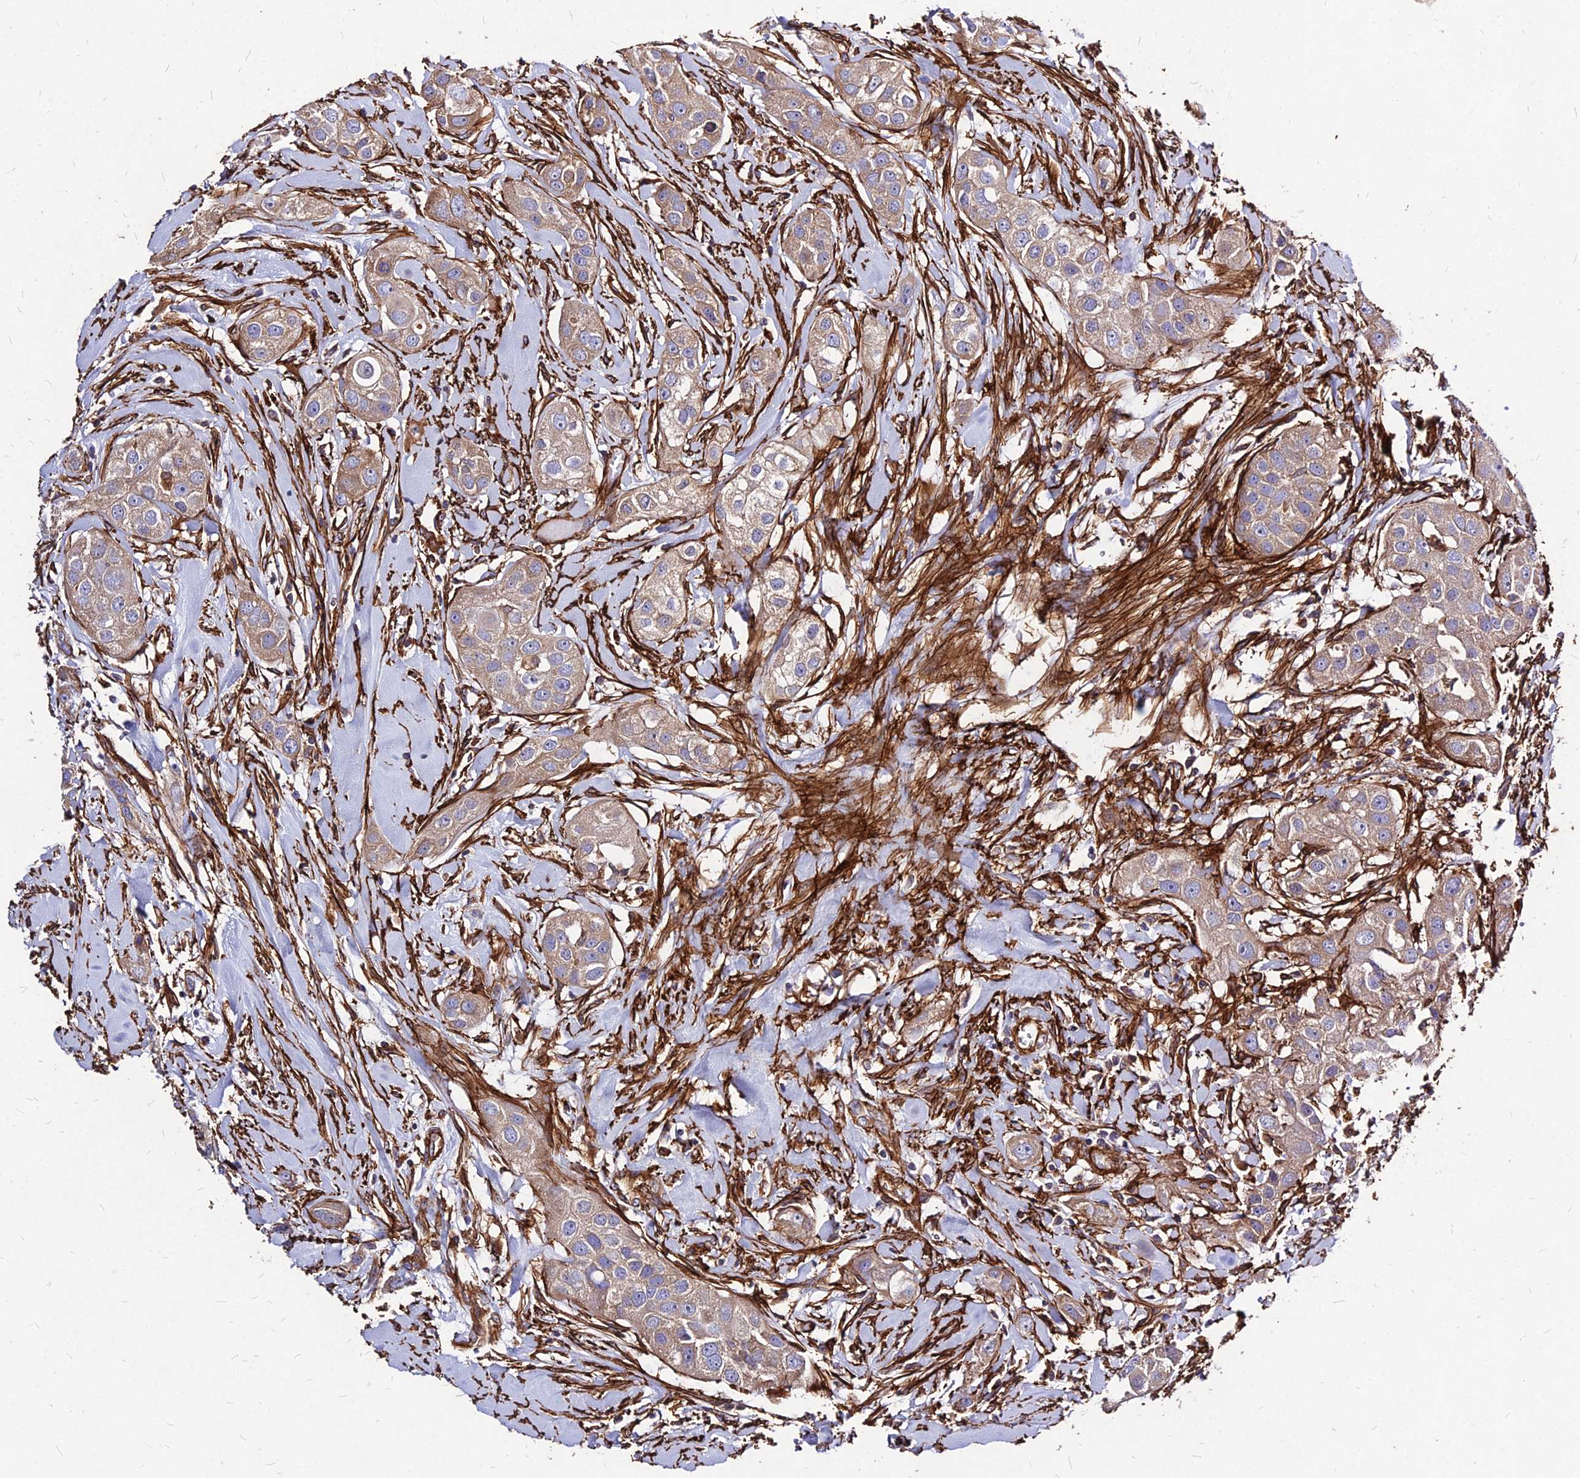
{"staining": {"intensity": "moderate", "quantity": ">75%", "location": "cytoplasmic/membranous"}, "tissue": "head and neck cancer", "cell_type": "Tumor cells", "image_type": "cancer", "snomed": [{"axis": "morphology", "description": "Normal tissue, NOS"}, {"axis": "morphology", "description": "Squamous cell carcinoma, NOS"}, {"axis": "topography", "description": "Skeletal muscle"}, {"axis": "topography", "description": "Head-Neck"}], "caption": "Immunohistochemistry (DAB) staining of head and neck squamous cell carcinoma demonstrates moderate cytoplasmic/membranous protein expression in approximately >75% of tumor cells.", "gene": "EFCC1", "patient": {"sex": "male", "age": 51}}